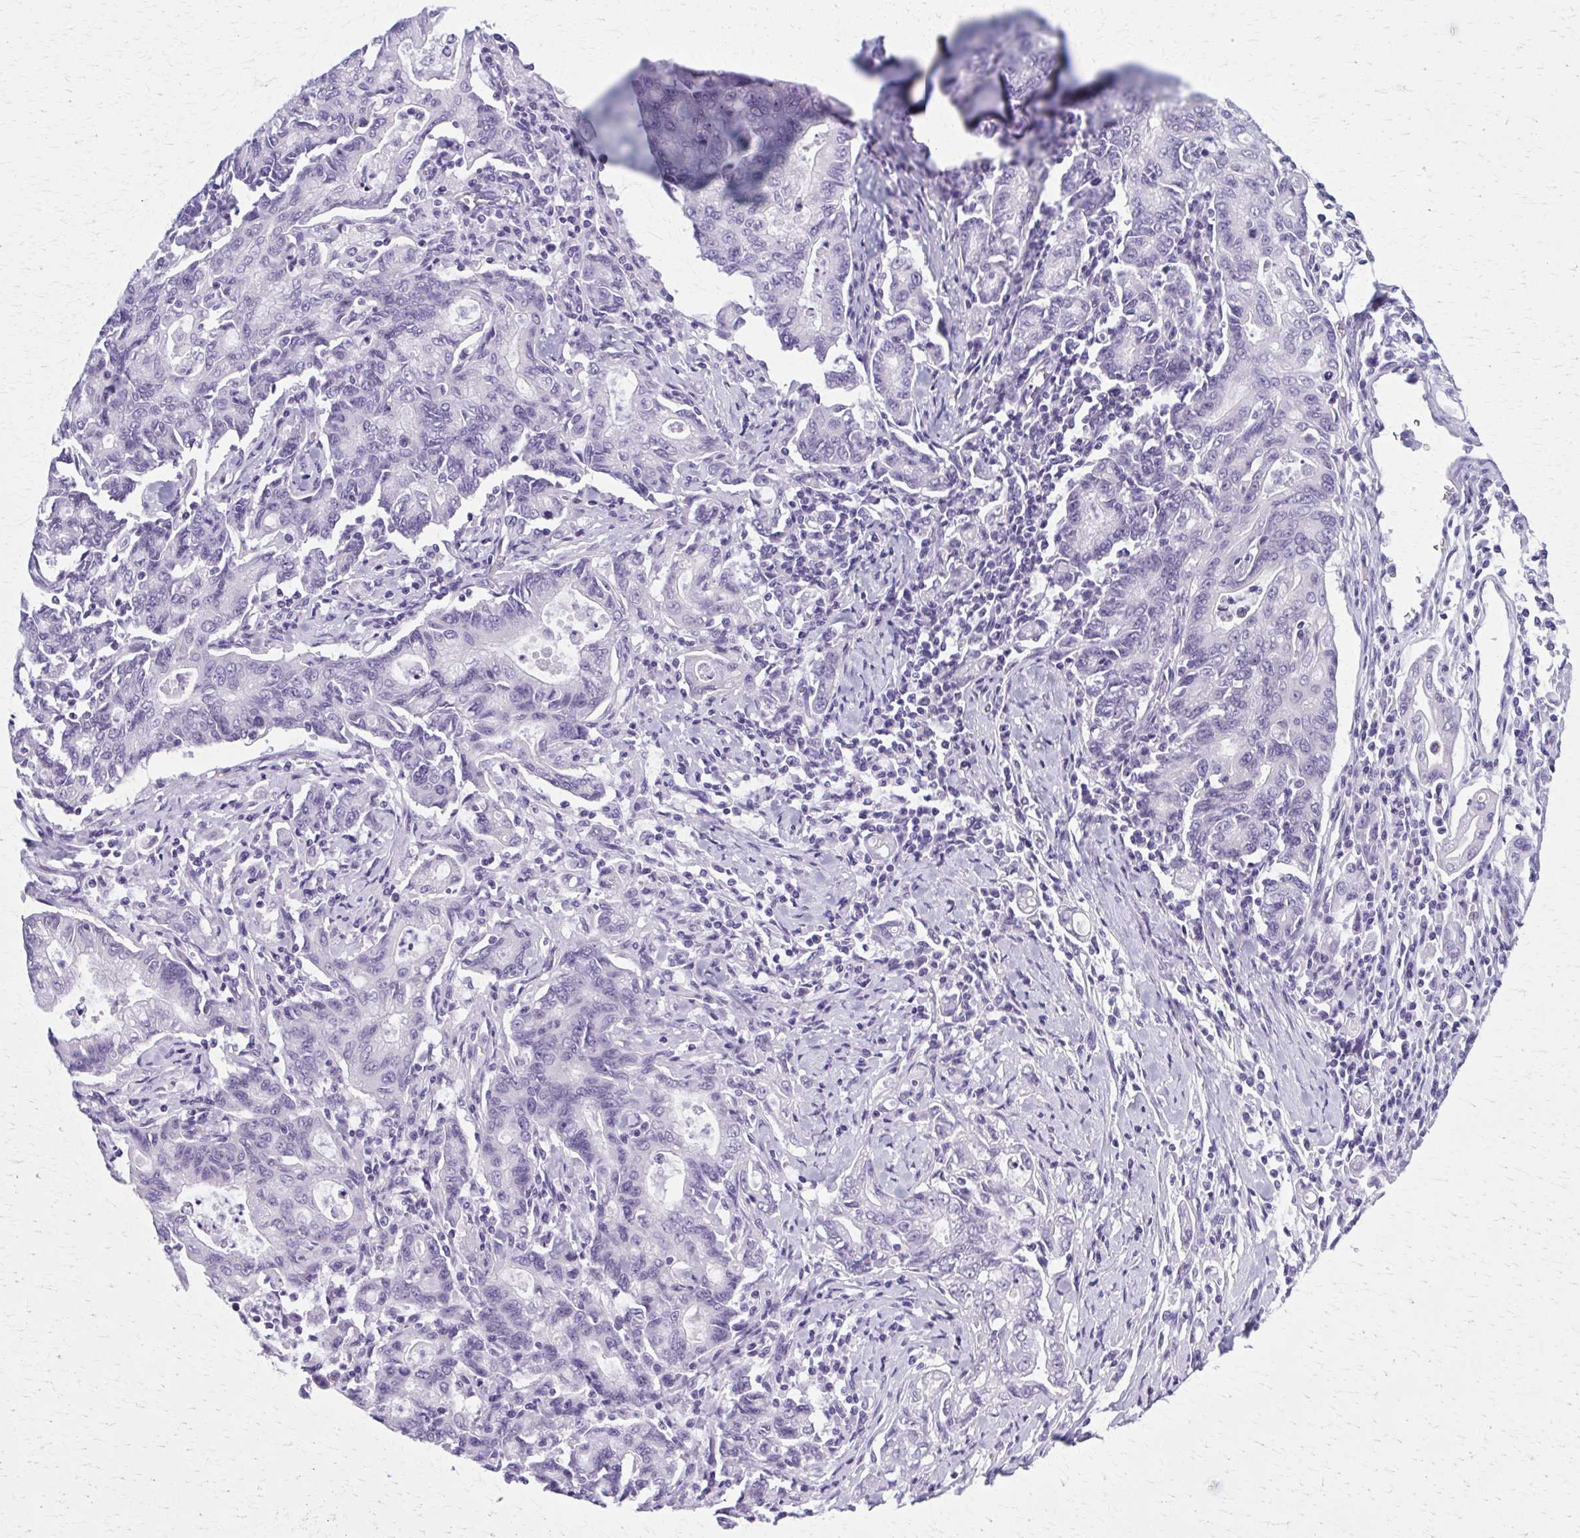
{"staining": {"intensity": "negative", "quantity": "none", "location": "none"}, "tissue": "stomach cancer", "cell_type": "Tumor cells", "image_type": "cancer", "snomed": [{"axis": "morphology", "description": "Adenocarcinoma, NOS"}, {"axis": "topography", "description": "Stomach, upper"}], "caption": "Immunohistochemistry image of stomach cancer (adenocarcinoma) stained for a protein (brown), which reveals no staining in tumor cells.", "gene": "MPLKIP", "patient": {"sex": "female", "age": 79}}